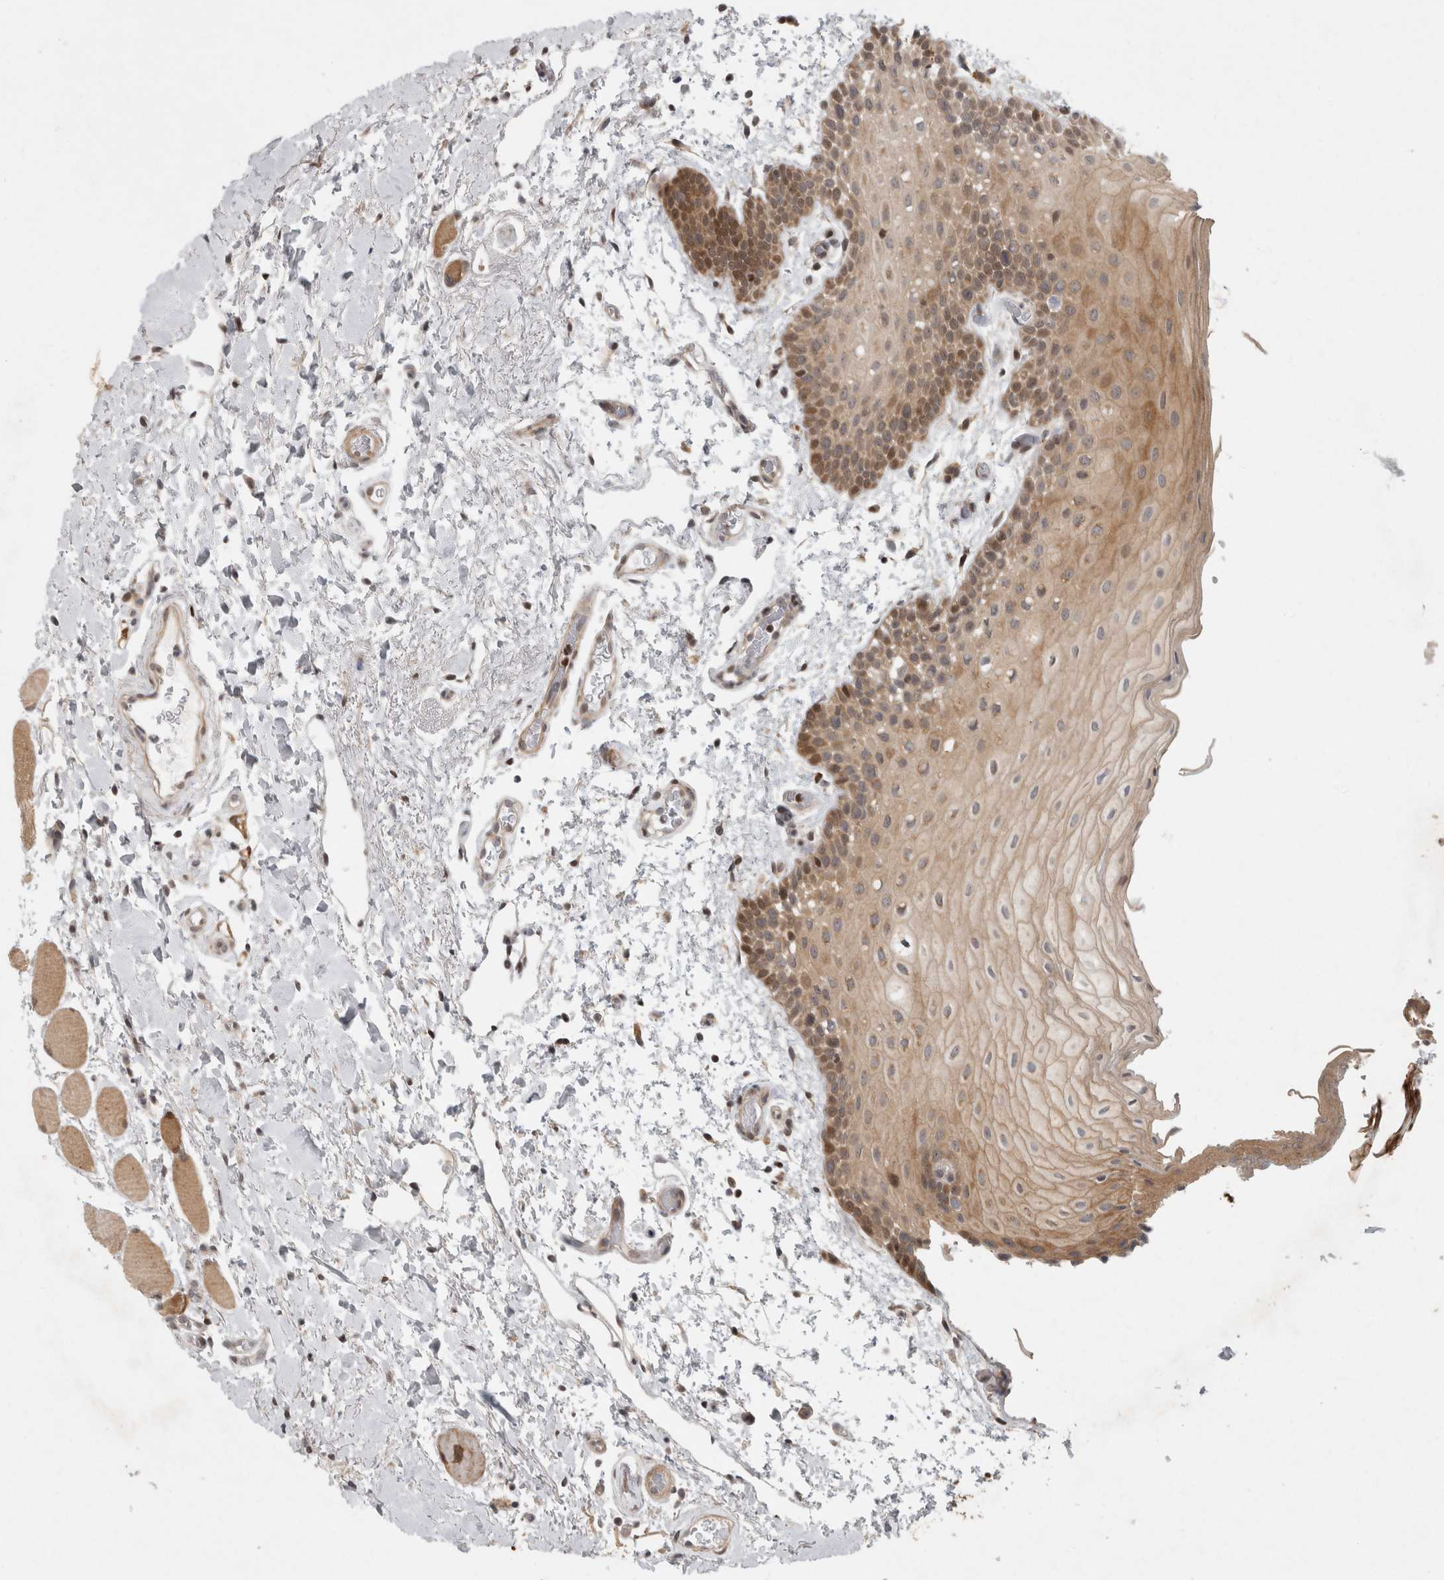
{"staining": {"intensity": "moderate", "quantity": ">75%", "location": "cytoplasmic/membranous,nuclear"}, "tissue": "oral mucosa", "cell_type": "Squamous epithelial cells", "image_type": "normal", "snomed": [{"axis": "morphology", "description": "Normal tissue, NOS"}, {"axis": "topography", "description": "Oral tissue"}], "caption": "Immunohistochemistry of benign human oral mucosa reveals medium levels of moderate cytoplasmic/membranous,nuclear positivity in approximately >75% of squamous epithelial cells. The protein of interest is shown in brown color, while the nuclei are stained blue.", "gene": "KDM8", "patient": {"sex": "male", "age": 62}}